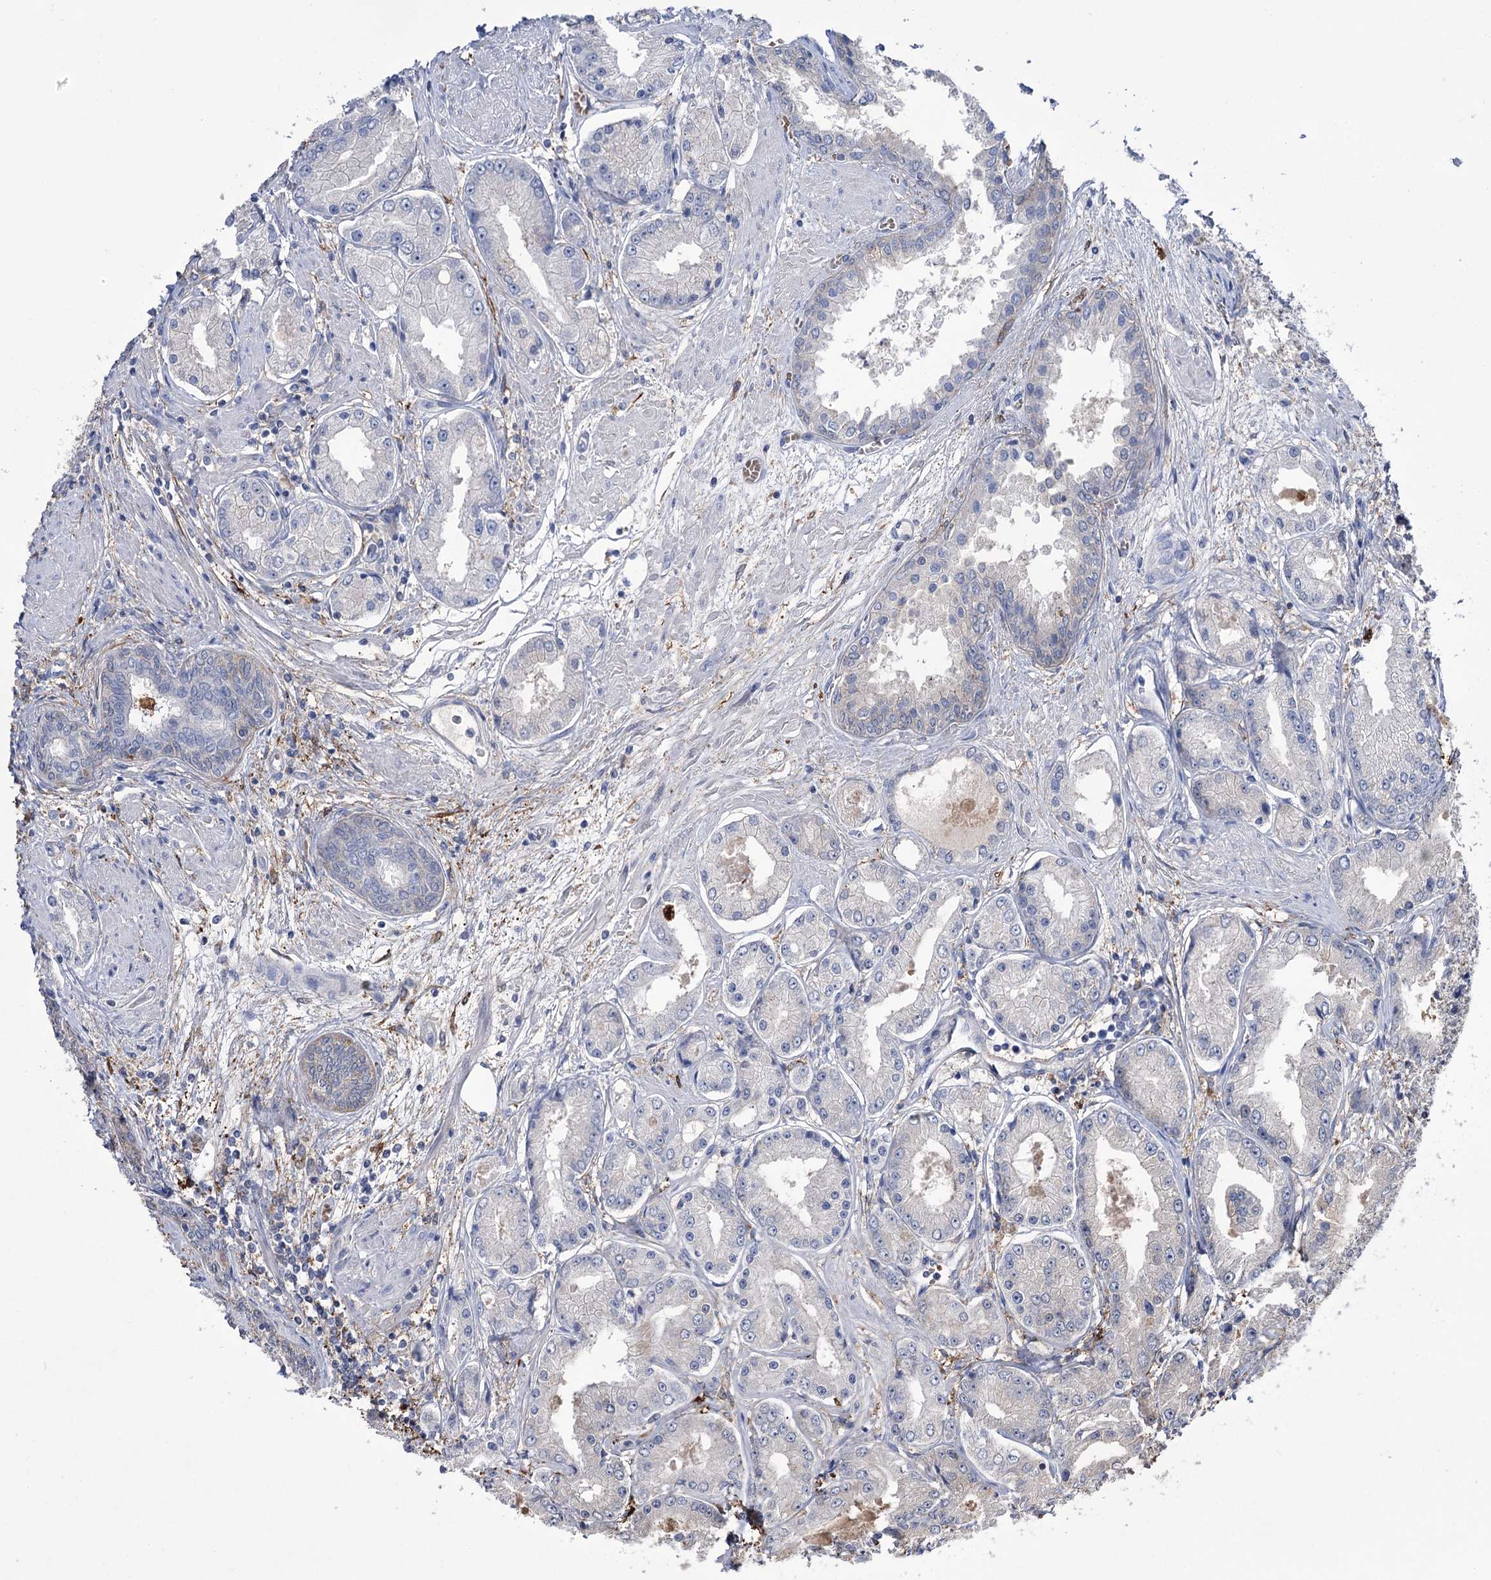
{"staining": {"intensity": "negative", "quantity": "none", "location": "none"}, "tissue": "prostate cancer", "cell_type": "Tumor cells", "image_type": "cancer", "snomed": [{"axis": "morphology", "description": "Adenocarcinoma, High grade"}, {"axis": "topography", "description": "Prostate"}], "caption": "Immunohistochemistry (IHC) micrograph of human prostate high-grade adenocarcinoma stained for a protein (brown), which exhibits no expression in tumor cells. (IHC, brightfield microscopy, high magnification).", "gene": "ZNF622", "patient": {"sex": "male", "age": 59}}